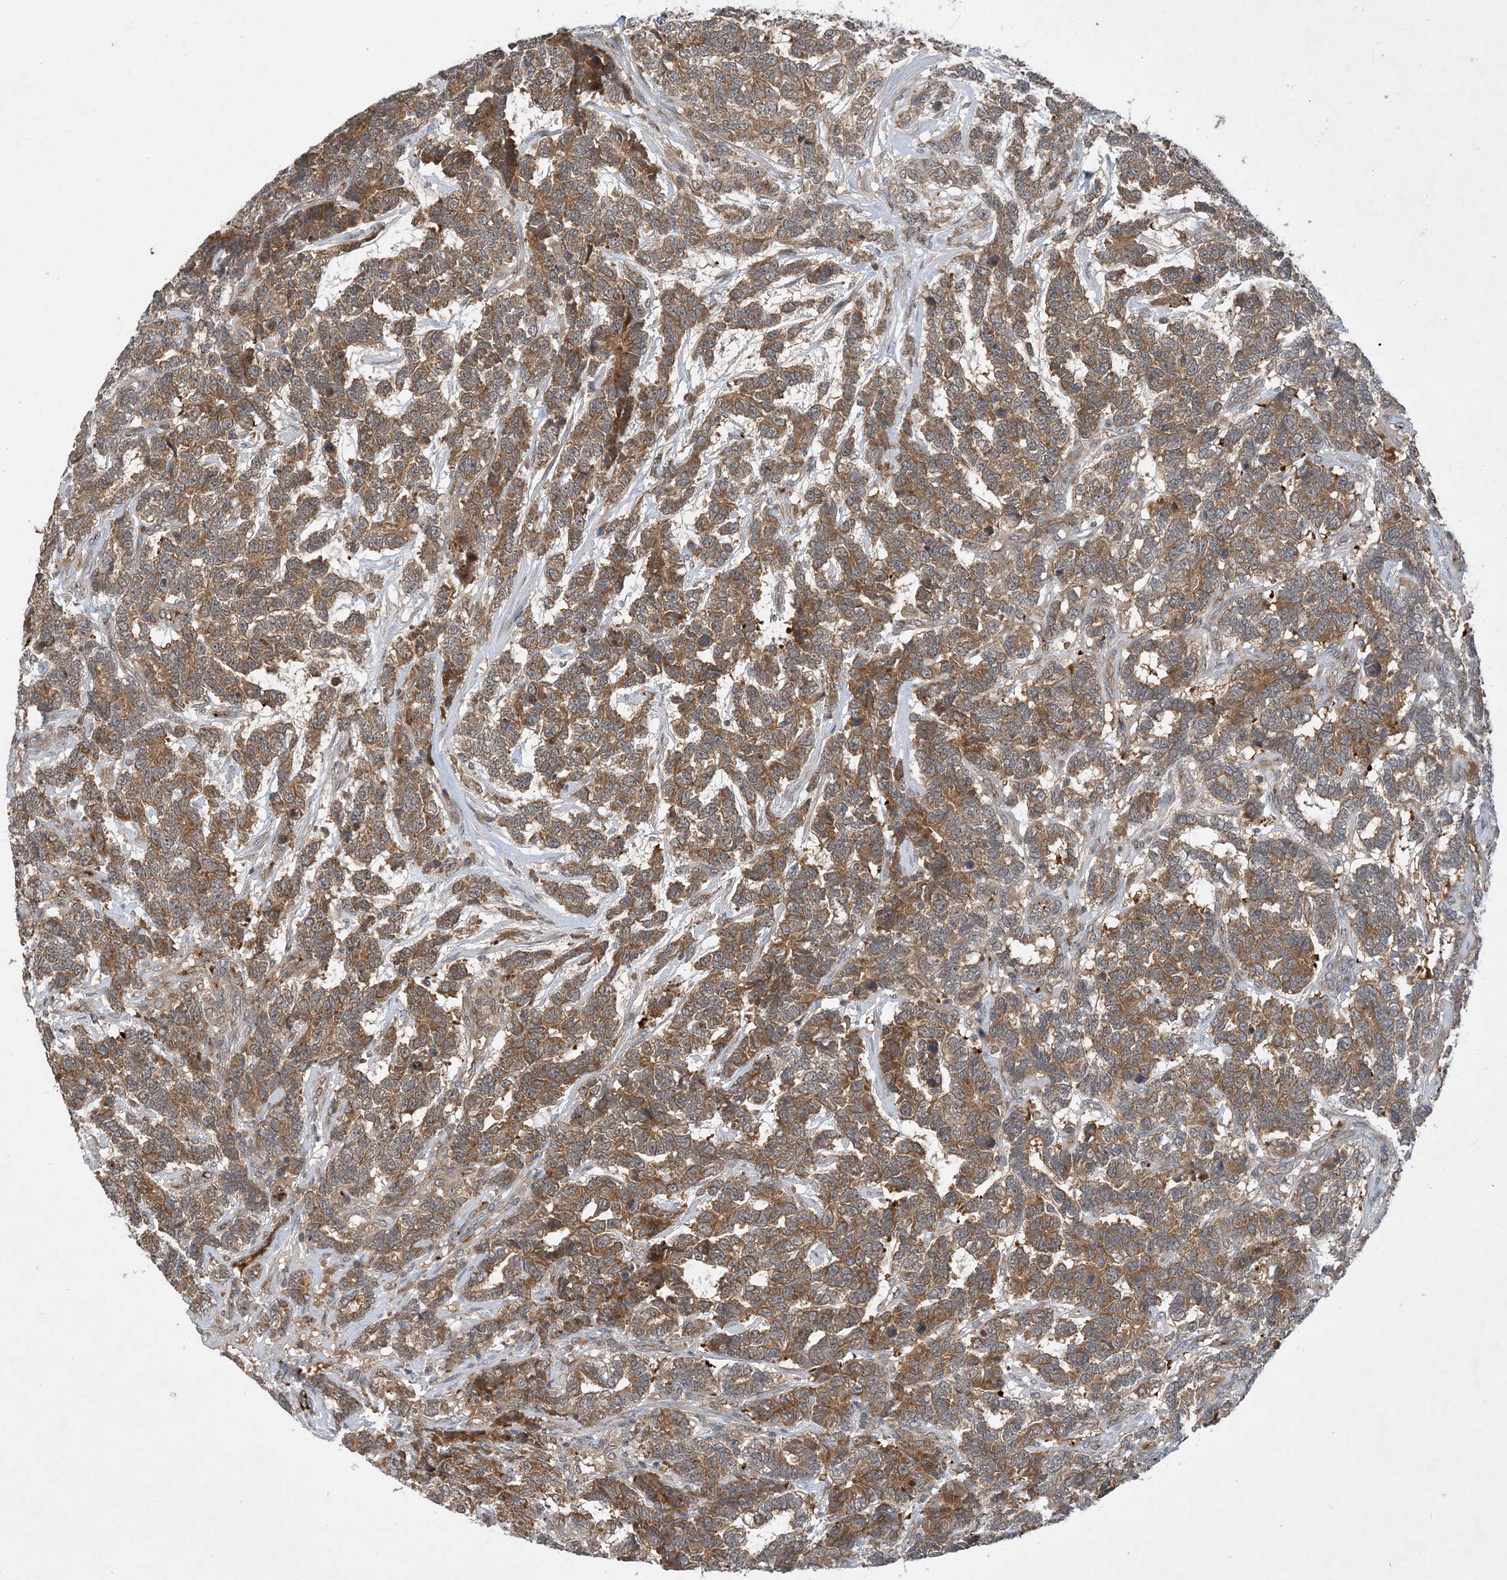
{"staining": {"intensity": "moderate", "quantity": ">75%", "location": "cytoplasmic/membranous"}, "tissue": "testis cancer", "cell_type": "Tumor cells", "image_type": "cancer", "snomed": [{"axis": "morphology", "description": "Carcinoma, Embryonal, NOS"}, {"axis": "topography", "description": "Testis"}], "caption": "Testis cancer (embryonal carcinoma) was stained to show a protein in brown. There is medium levels of moderate cytoplasmic/membranous staining in about >75% of tumor cells.", "gene": "TINAG", "patient": {"sex": "male", "age": 26}}